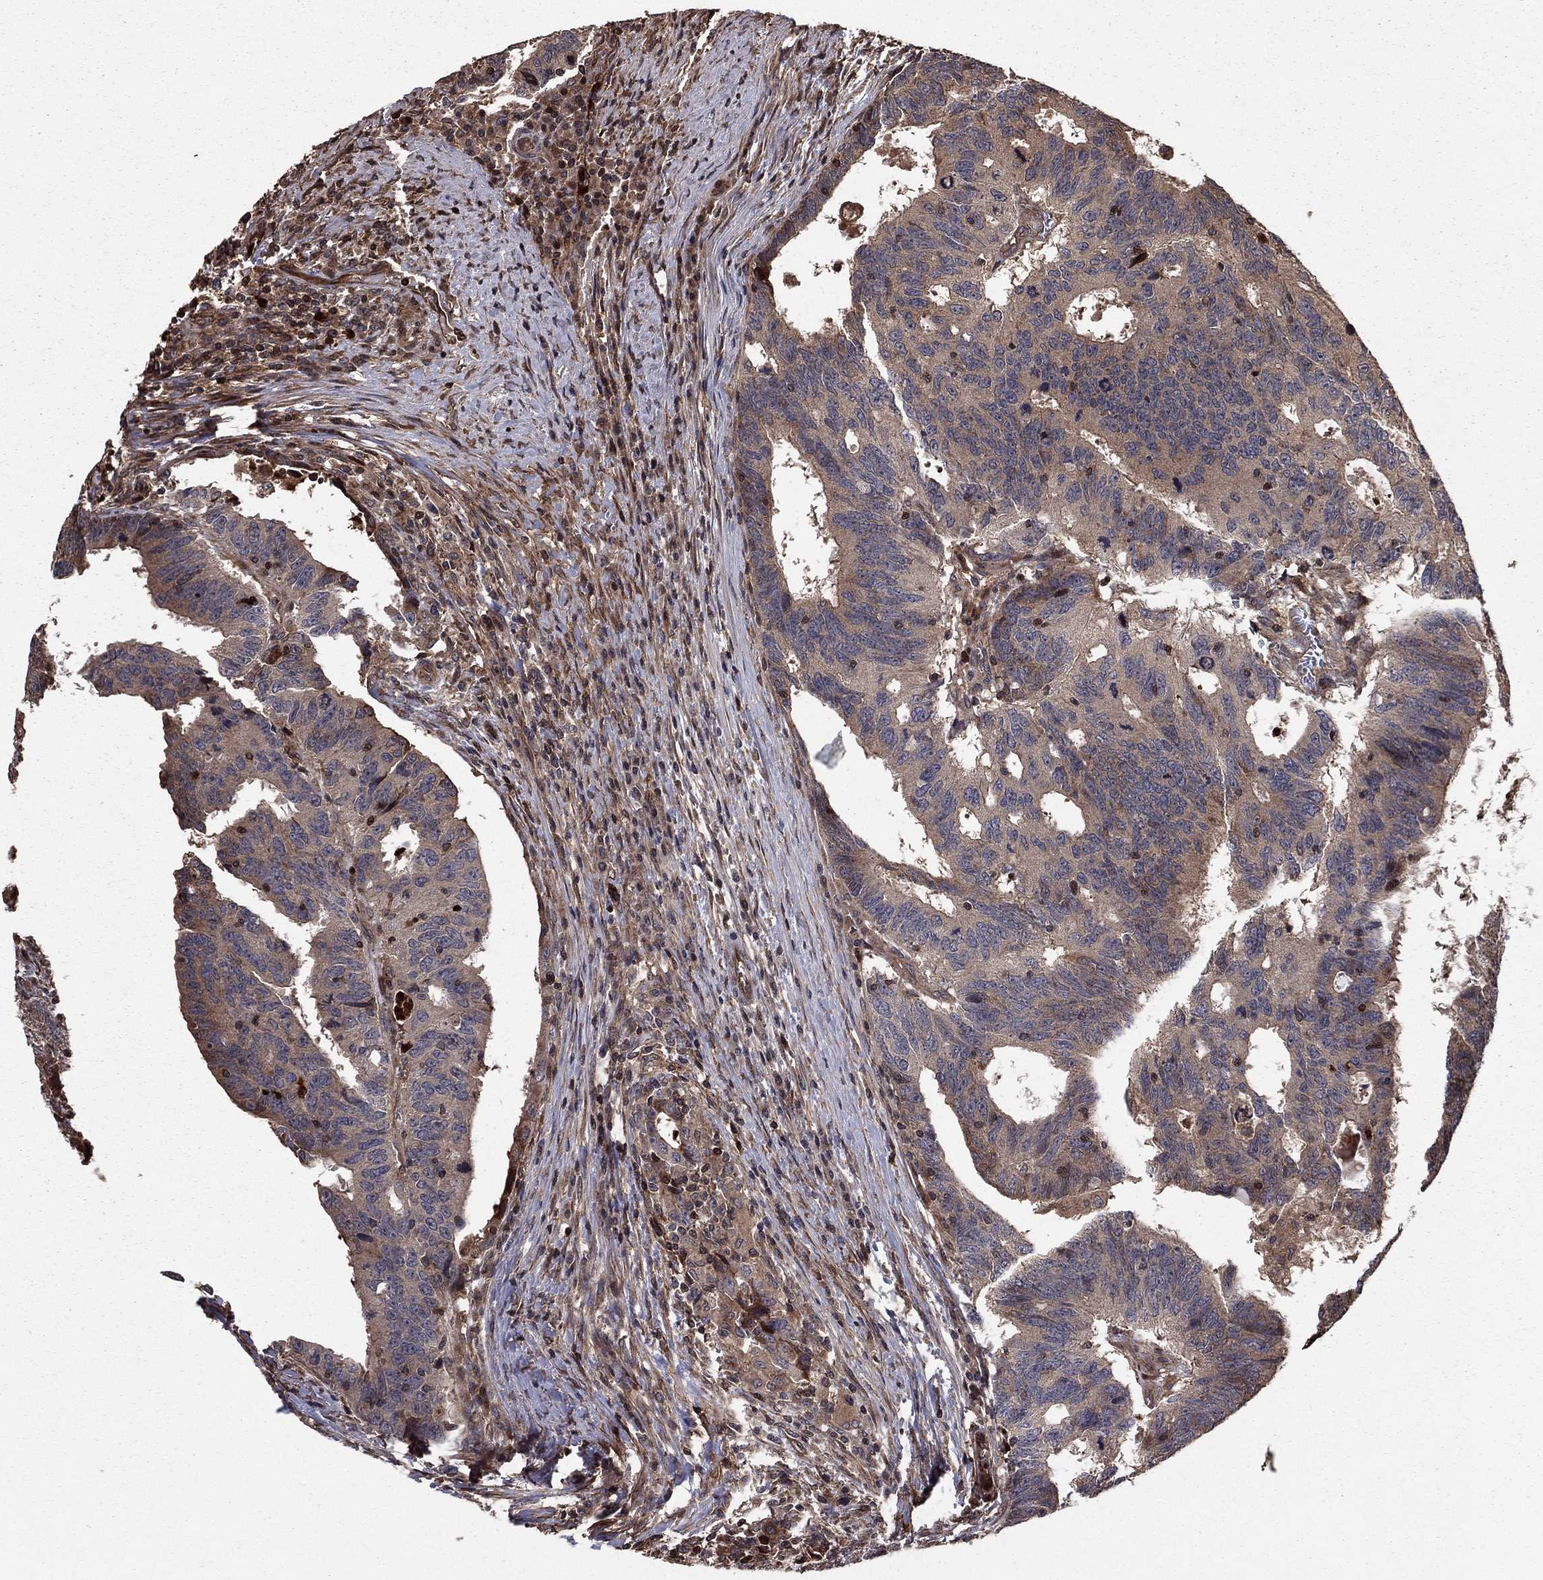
{"staining": {"intensity": "moderate", "quantity": "<25%", "location": "cytoplasmic/membranous,nuclear"}, "tissue": "colorectal cancer", "cell_type": "Tumor cells", "image_type": "cancer", "snomed": [{"axis": "morphology", "description": "Adenocarcinoma, NOS"}, {"axis": "topography", "description": "Colon"}], "caption": "Immunohistochemistry (IHC) staining of adenocarcinoma (colorectal), which displays low levels of moderate cytoplasmic/membranous and nuclear staining in about <25% of tumor cells indicating moderate cytoplasmic/membranous and nuclear protein expression. The staining was performed using DAB (3,3'-diaminobenzidine) (brown) for protein detection and nuclei were counterstained in hematoxylin (blue).", "gene": "GYG1", "patient": {"sex": "female", "age": 77}}